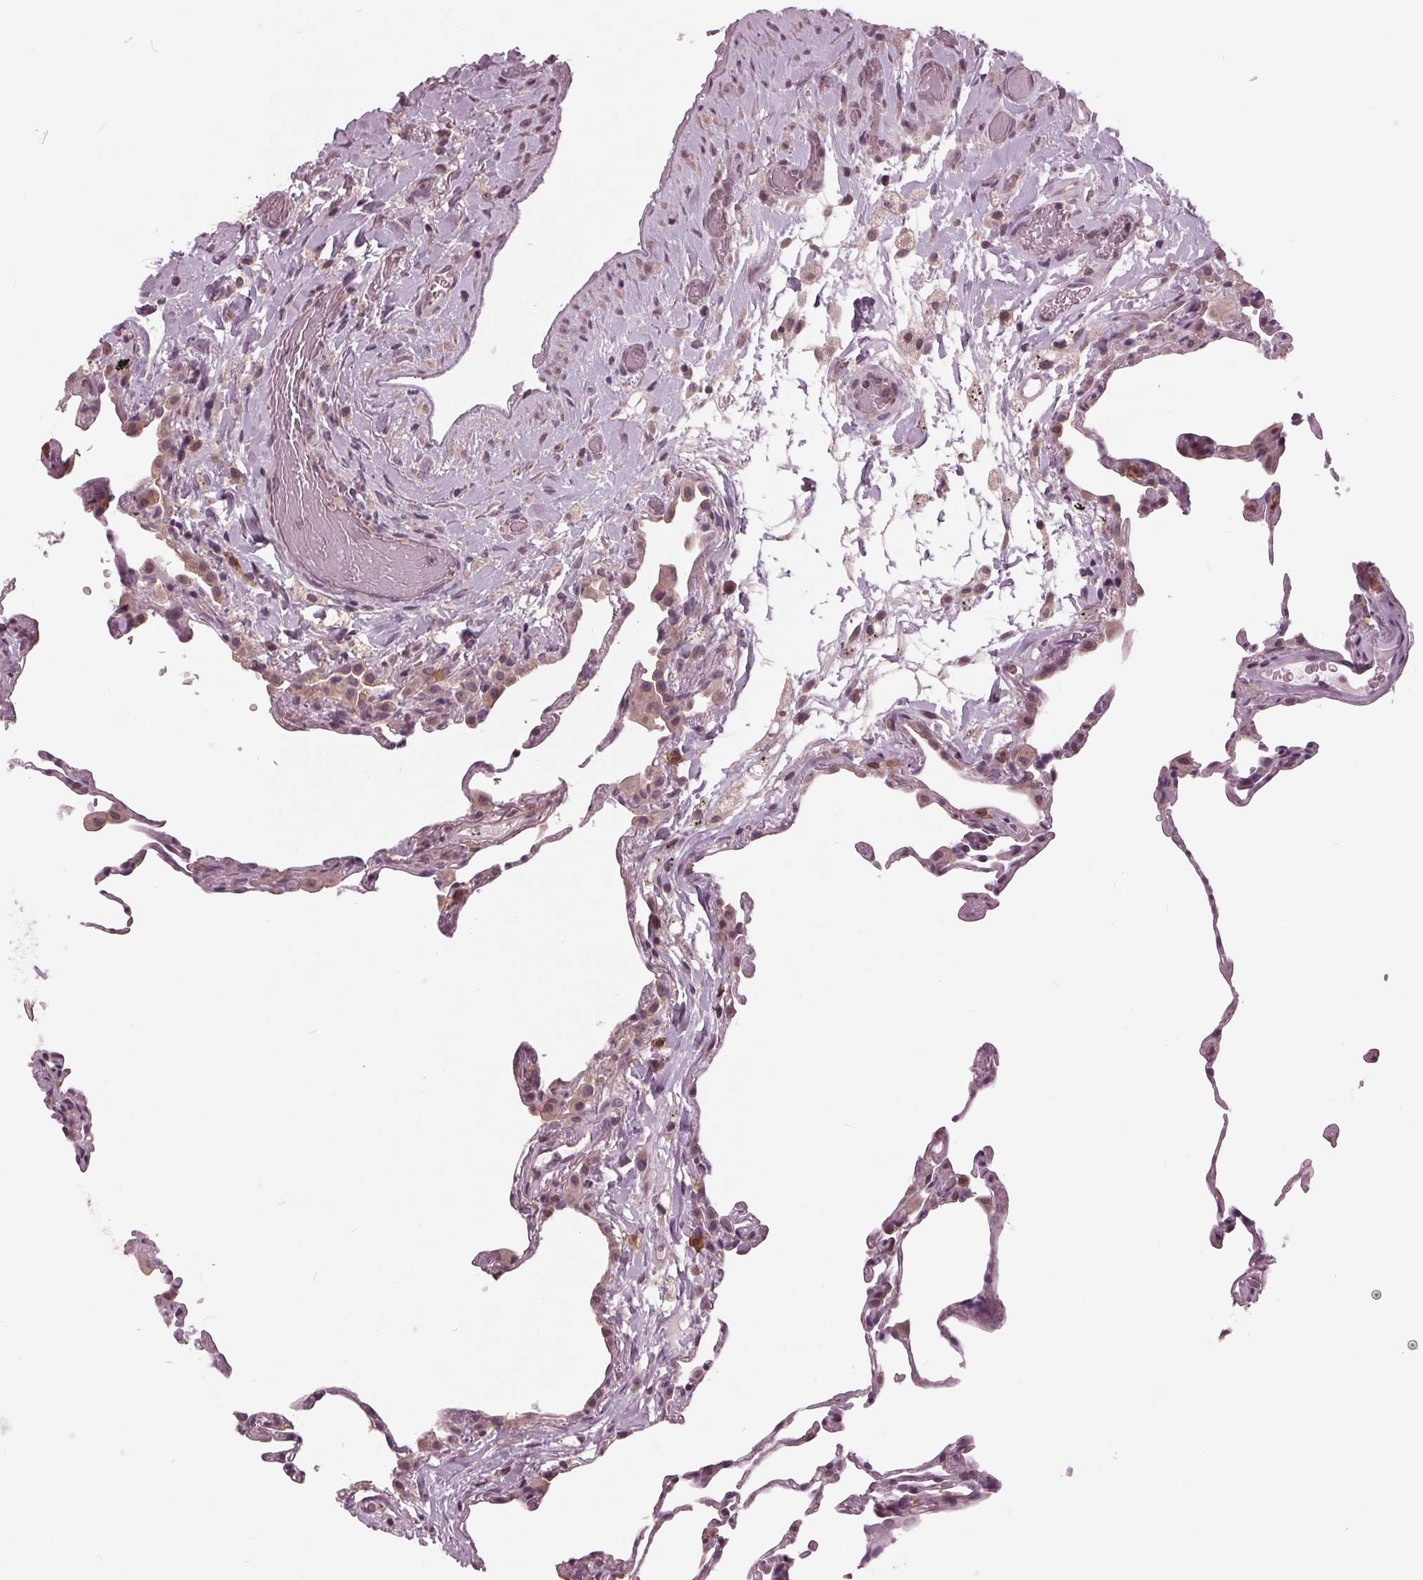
{"staining": {"intensity": "weak", "quantity": "<25%", "location": "nuclear"}, "tissue": "lung", "cell_type": "Alveolar cells", "image_type": "normal", "snomed": [{"axis": "morphology", "description": "Normal tissue, NOS"}, {"axis": "topography", "description": "Lung"}], "caption": "Alveolar cells show no significant protein positivity in unremarkable lung. Brightfield microscopy of immunohistochemistry stained with DAB (3,3'-diaminobenzidine) (brown) and hematoxylin (blue), captured at high magnification.", "gene": "SIGLEC6", "patient": {"sex": "female", "age": 57}}